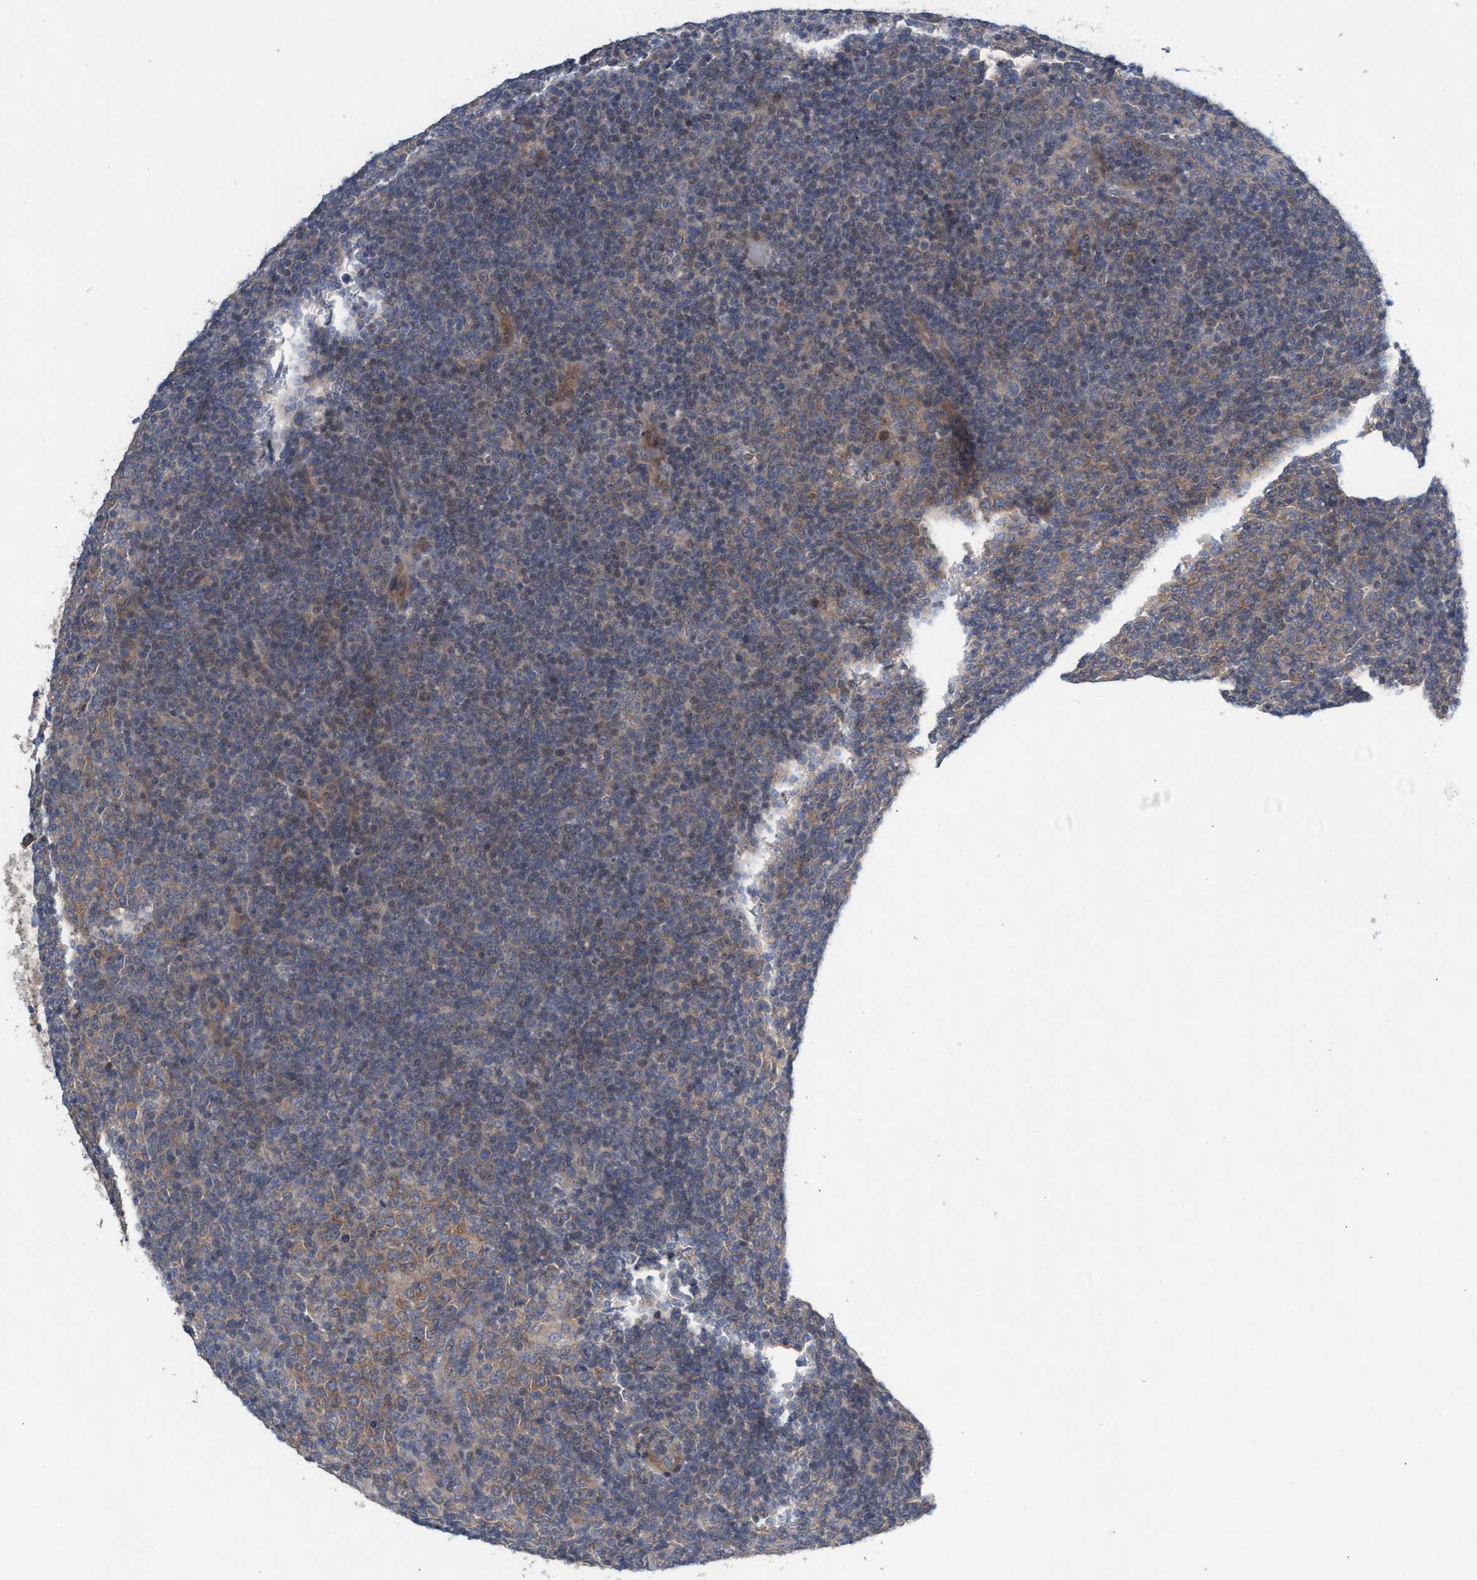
{"staining": {"intensity": "moderate", "quantity": "25%-75%", "location": "cytoplasmic/membranous,nuclear"}, "tissue": "lymphoma", "cell_type": "Tumor cells", "image_type": "cancer", "snomed": [{"axis": "morphology", "description": "Malignant lymphoma, non-Hodgkin's type, Low grade"}, {"axis": "topography", "description": "Lymph node"}], "caption": "Protein expression analysis of human low-grade malignant lymphoma, non-Hodgkin's type reveals moderate cytoplasmic/membranous and nuclear expression in approximately 25%-75% of tumor cells. (Stains: DAB (3,3'-diaminobenzidine) in brown, nuclei in blue, Microscopy: brightfield microscopy at high magnification).", "gene": "ABCF2", "patient": {"sex": "male", "age": 70}}